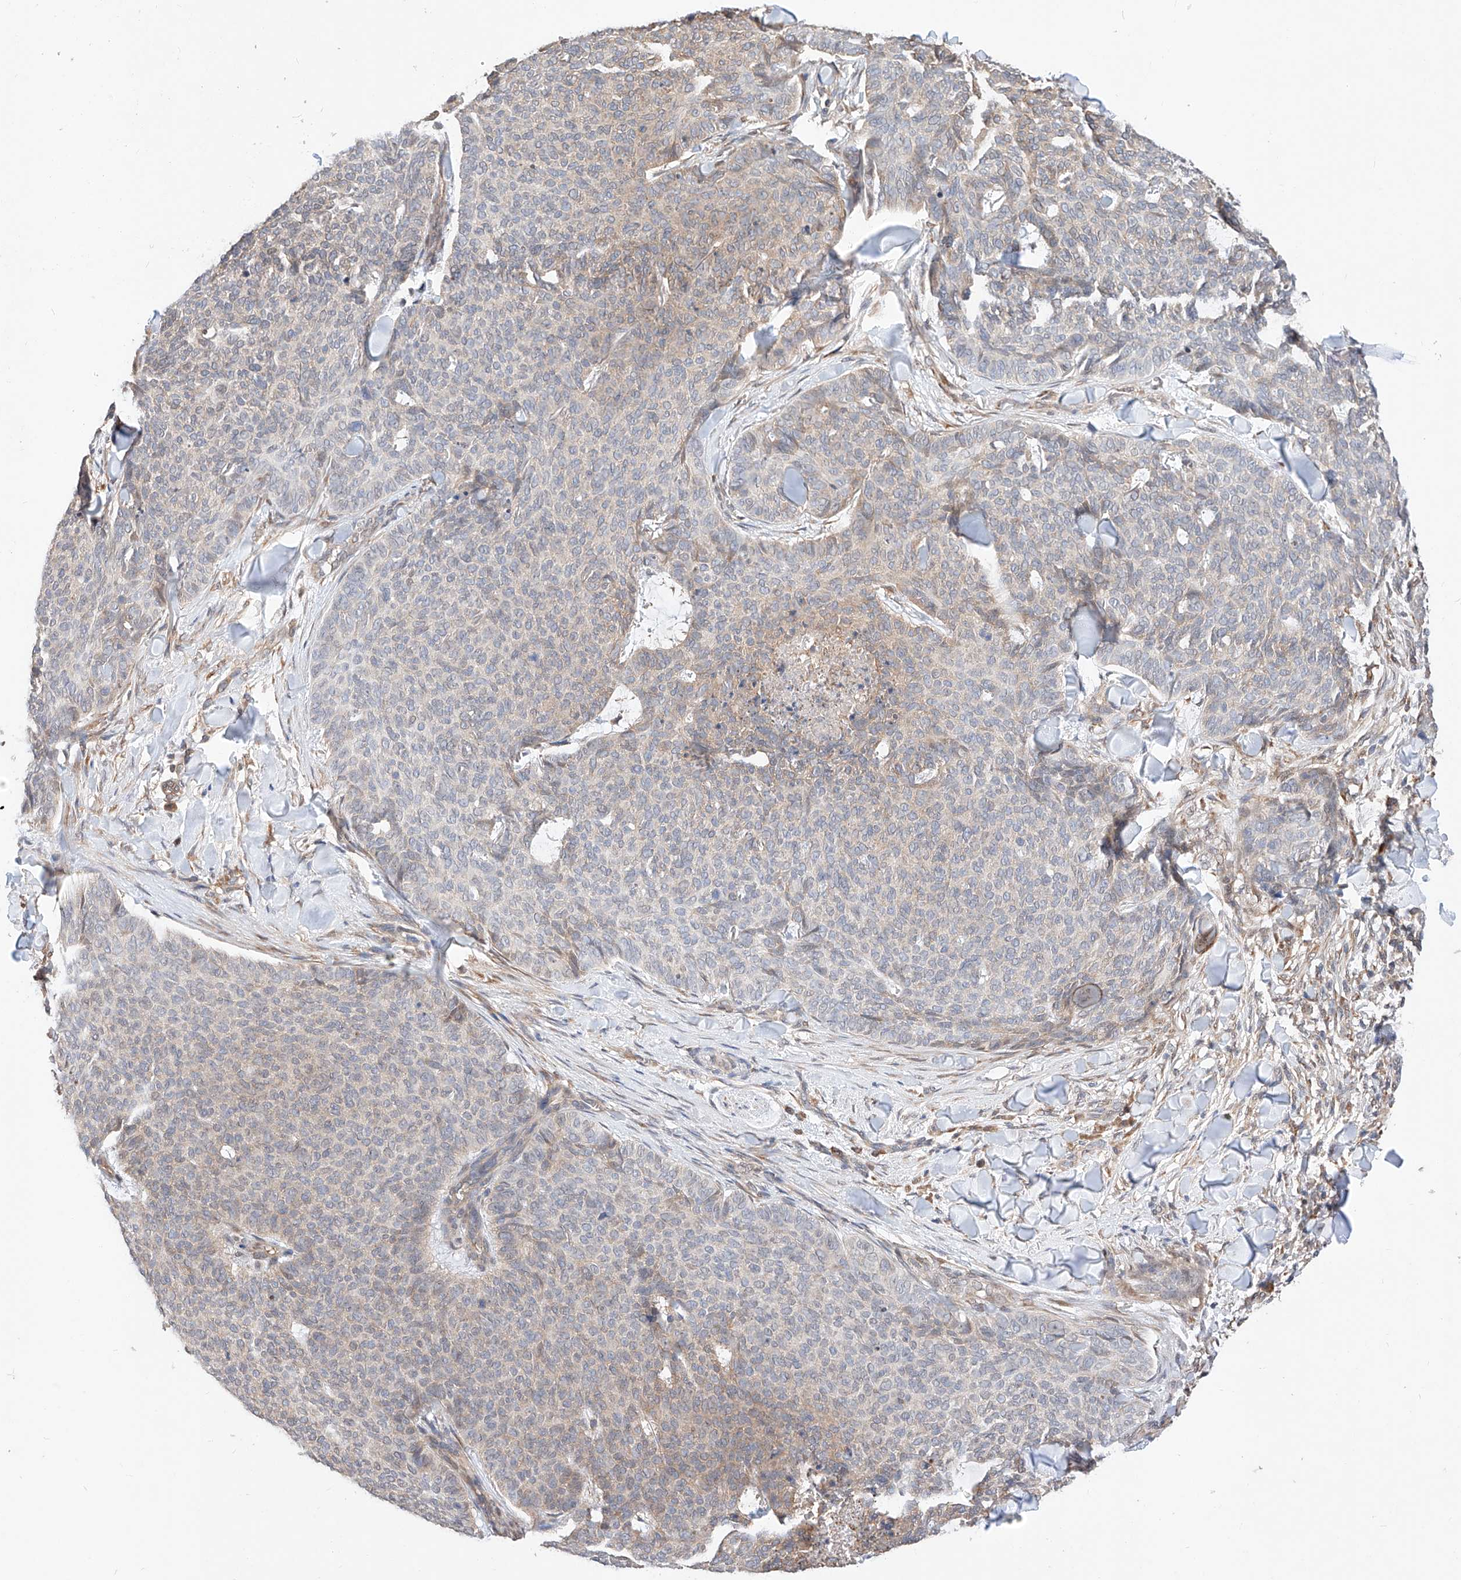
{"staining": {"intensity": "weak", "quantity": "<25%", "location": "cytoplasmic/membranous"}, "tissue": "skin cancer", "cell_type": "Tumor cells", "image_type": "cancer", "snomed": [{"axis": "morphology", "description": "Normal tissue, NOS"}, {"axis": "morphology", "description": "Basal cell carcinoma"}, {"axis": "topography", "description": "Skin"}], "caption": "Skin cancer was stained to show a protein in brown. There is no significant positivity in tumor cells.", "gene": "ZSCAN4", "patient": {"sex": "male", "age": 50}}